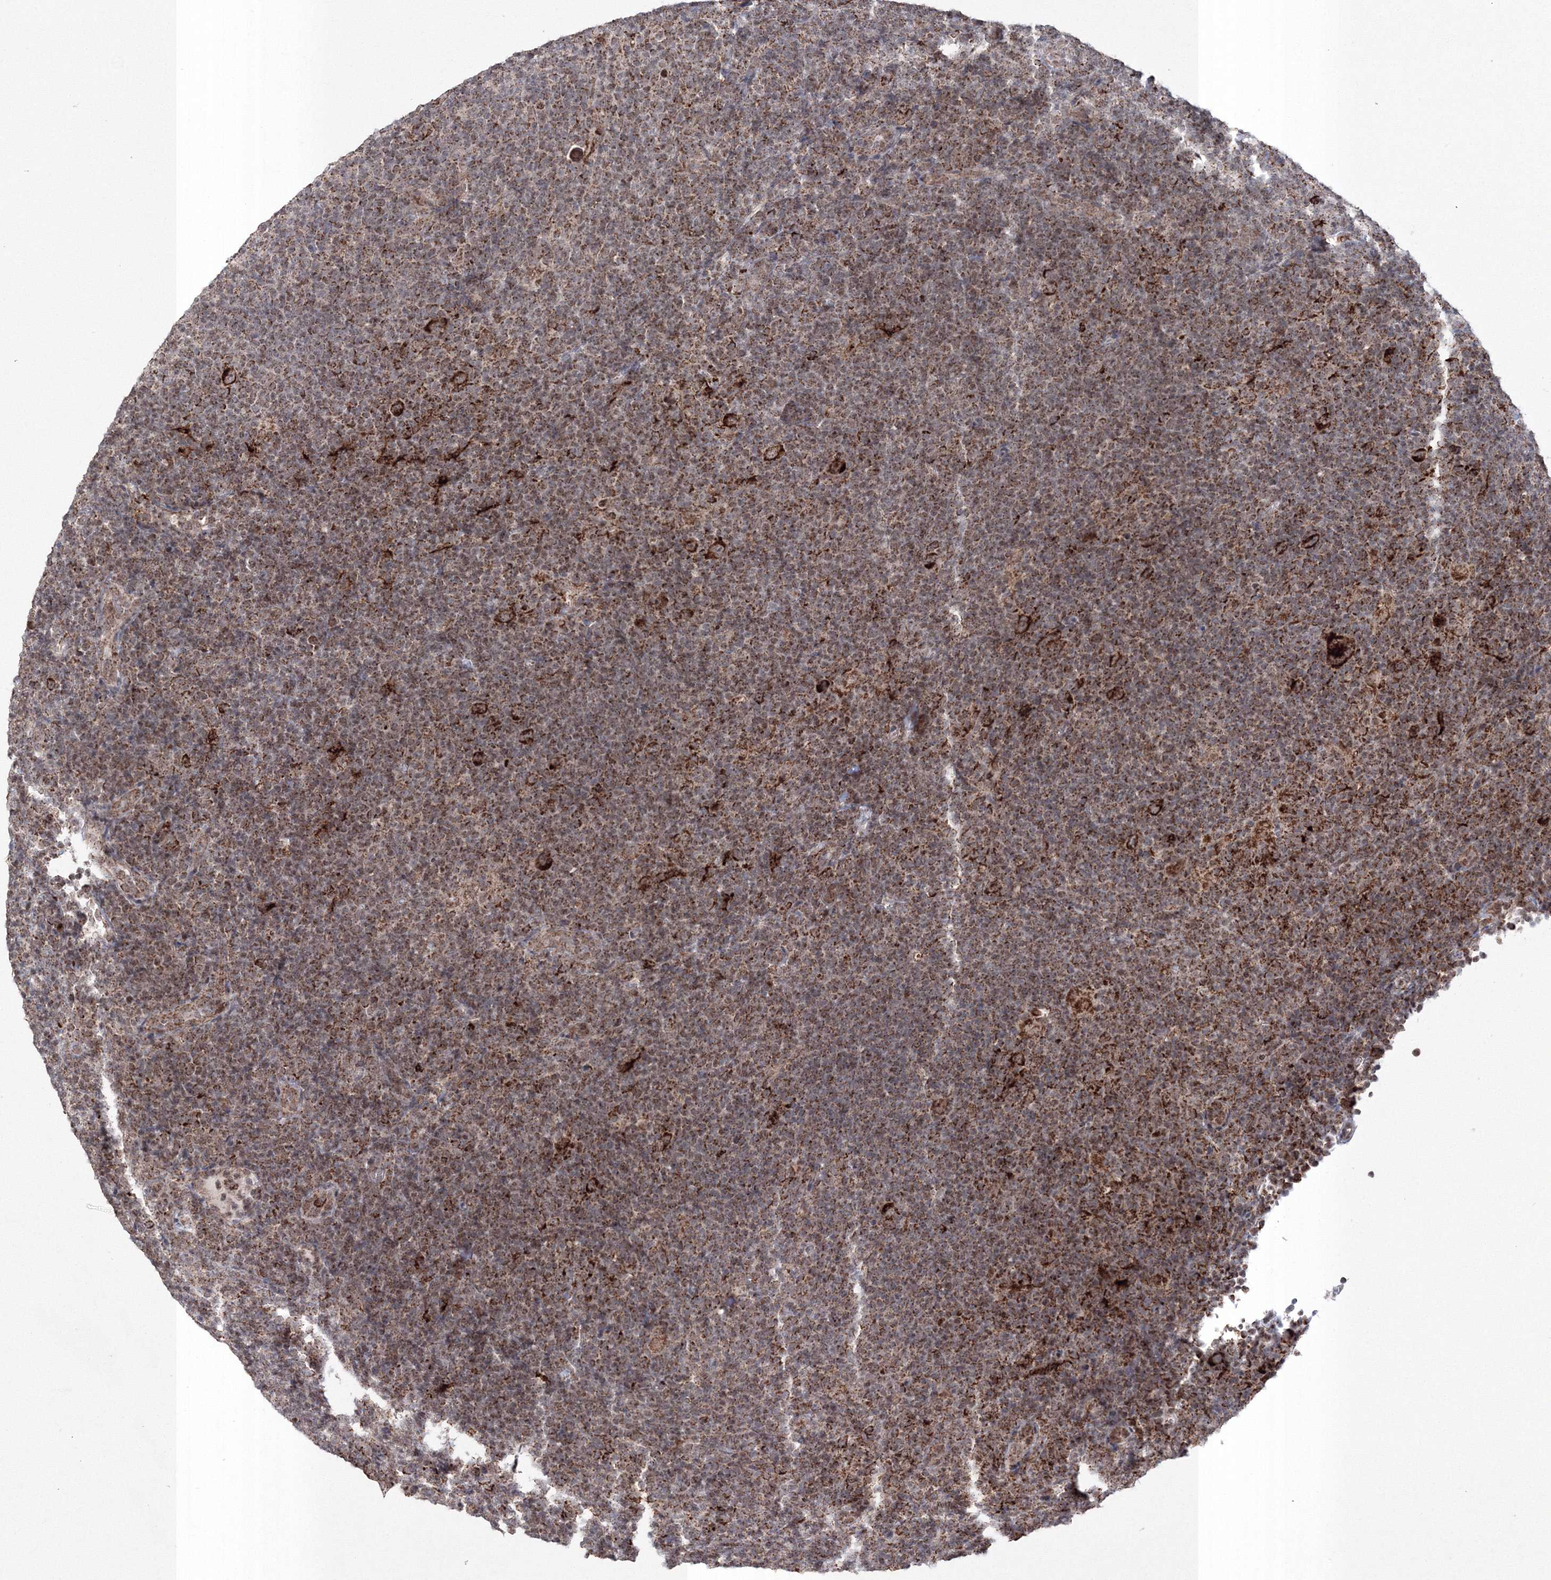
{"staining": {"intensity": "strong", "quantity": ">75%", "location": "cytoplasmic/membranous"}, "tissue": "lymphoma", "cell_type": "Tumor cells", "image_type": "cancer", "snomed": [{"axis": "morphology", "description": "Hodgkin's disease, NOS"}, {"axis": "topography", "description": "Lymph node"}], "caption": "Immunohistochemical staining of human Hodgkin's disease exhibits strong cytoplasmic/membranous protein positivity in about >75% of tumor cells.", "gene": "GRSF1", "patient": {"sex": "female", "age": 57}}